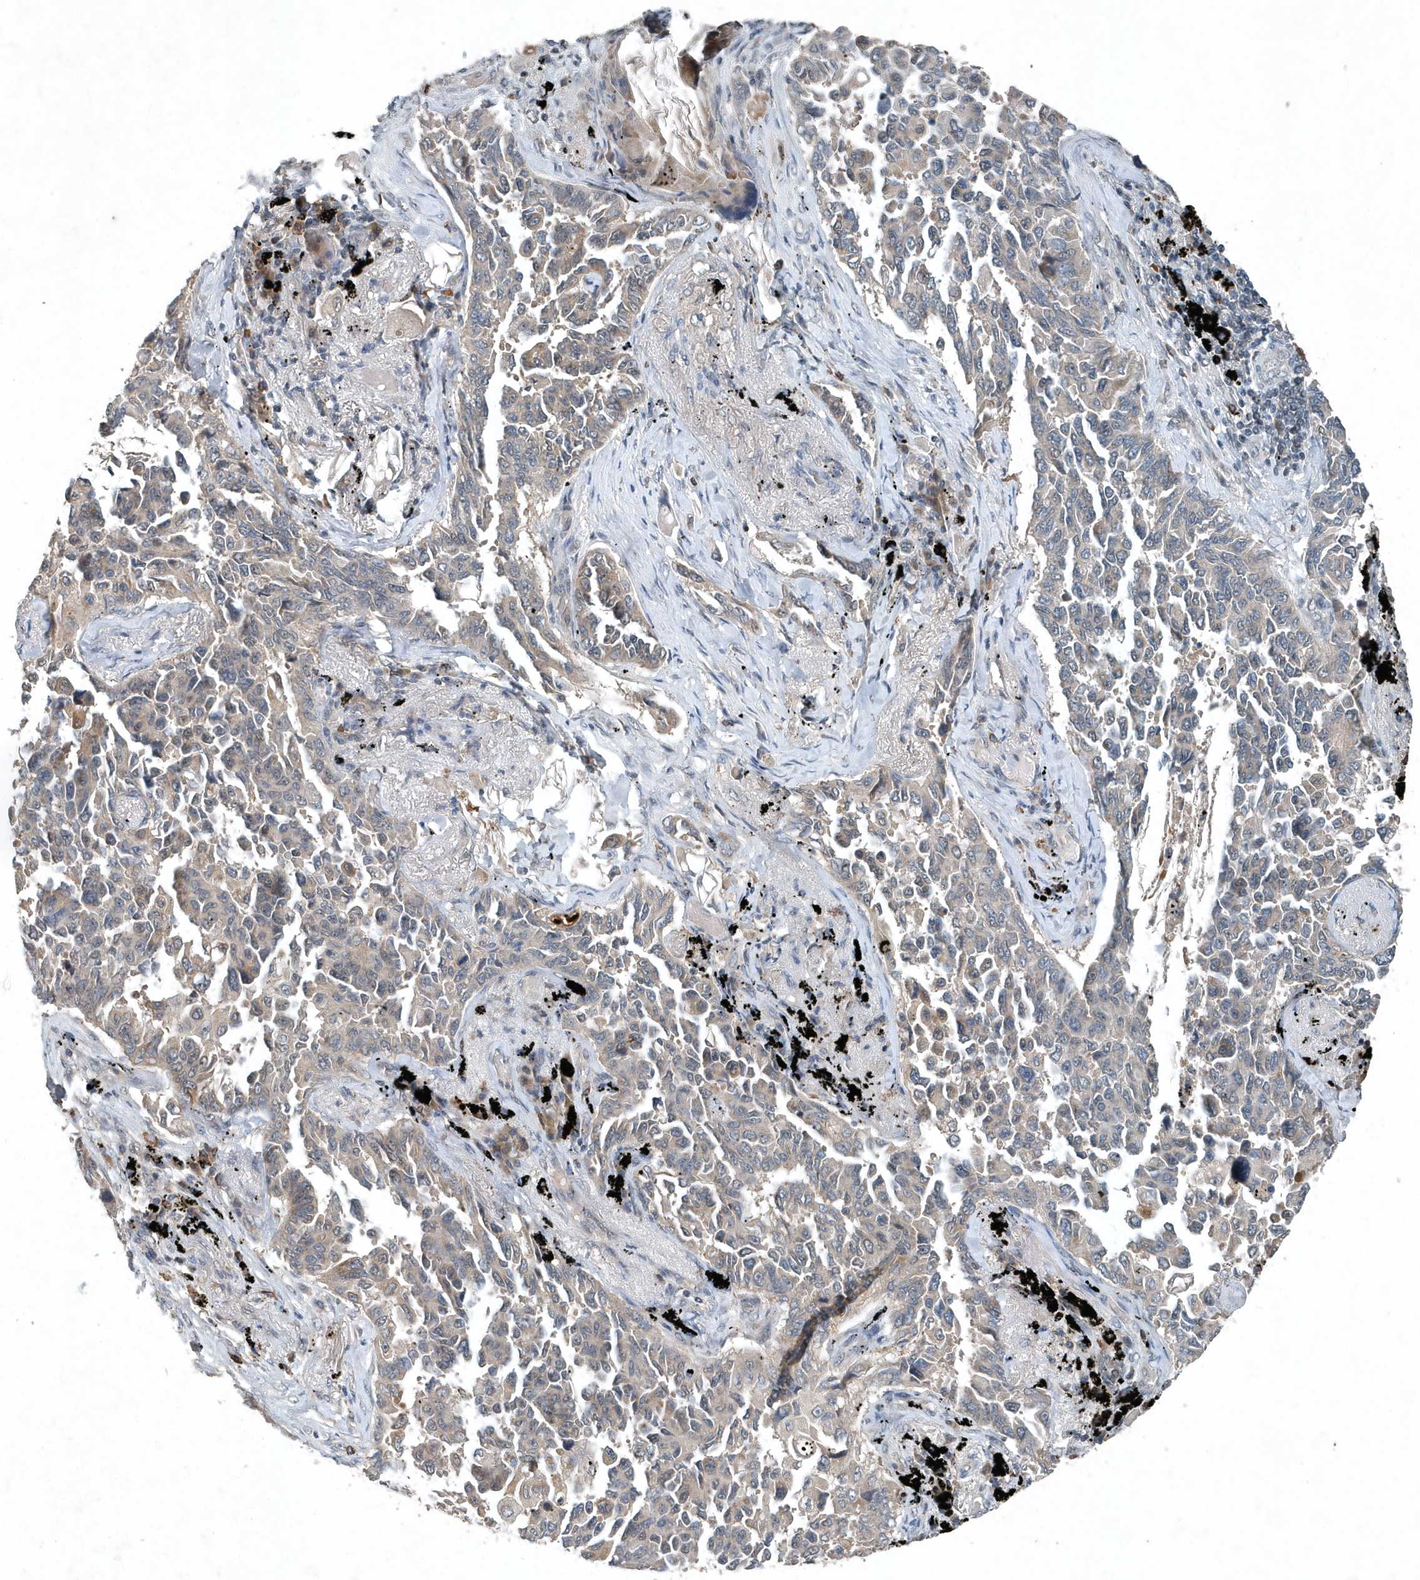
{"staining": {"intensity": "negative", "quantity": "none", "location": "none"}, "tissue": "lung cancer", "cell_type": "Tumor cells", "image_type": "cancer", "snomed": [{"axis": "morphology", "description": "Adenocarcinoma, NOS"}, {"axis": "topography", "description": "Lung"}], "caption": "Immunohistochemical staining of lung cancer (adenocarcinoma) displays no significant expression in tumor cells.", "gene": "SCFD2", "patient": {"sex": "female", "age": 67}}